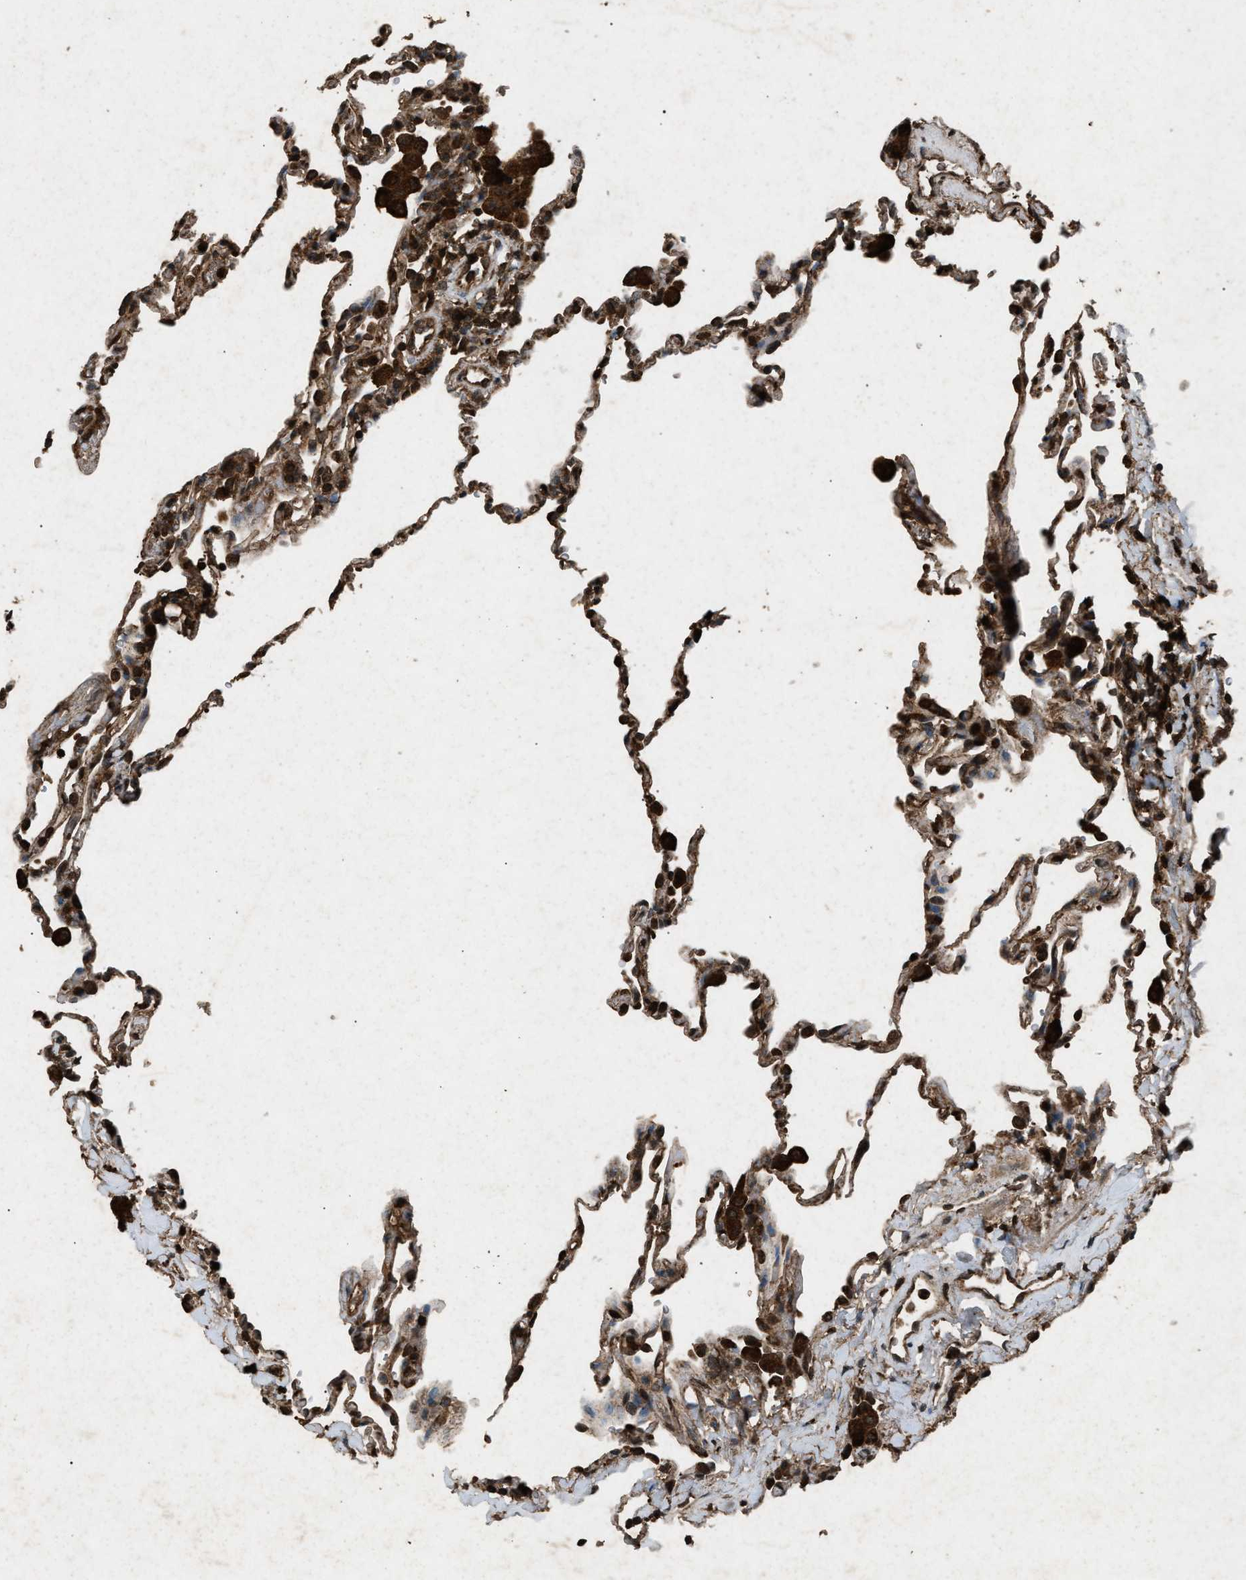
{"staining": {"intensity": "moderate", "quantity": "25%-75%", "location": "cytoplasmic/membranous"}, "tissue": "lung", "cell_type": "Alveolar cells", "image_type": "normal", "snomed": [{"axis": "morphology", "description": "Normal tissue, NOS"}, {"axis": "topography", "description": "Lung"}], "caption": "The photomicrograph demonstrates a brown stain indicating the presence of a protein in the cytoplasmic/membranous of alveolar cells in lung.", "gene": "OAS1", "patient": {"sex": "male", "age": 59}}